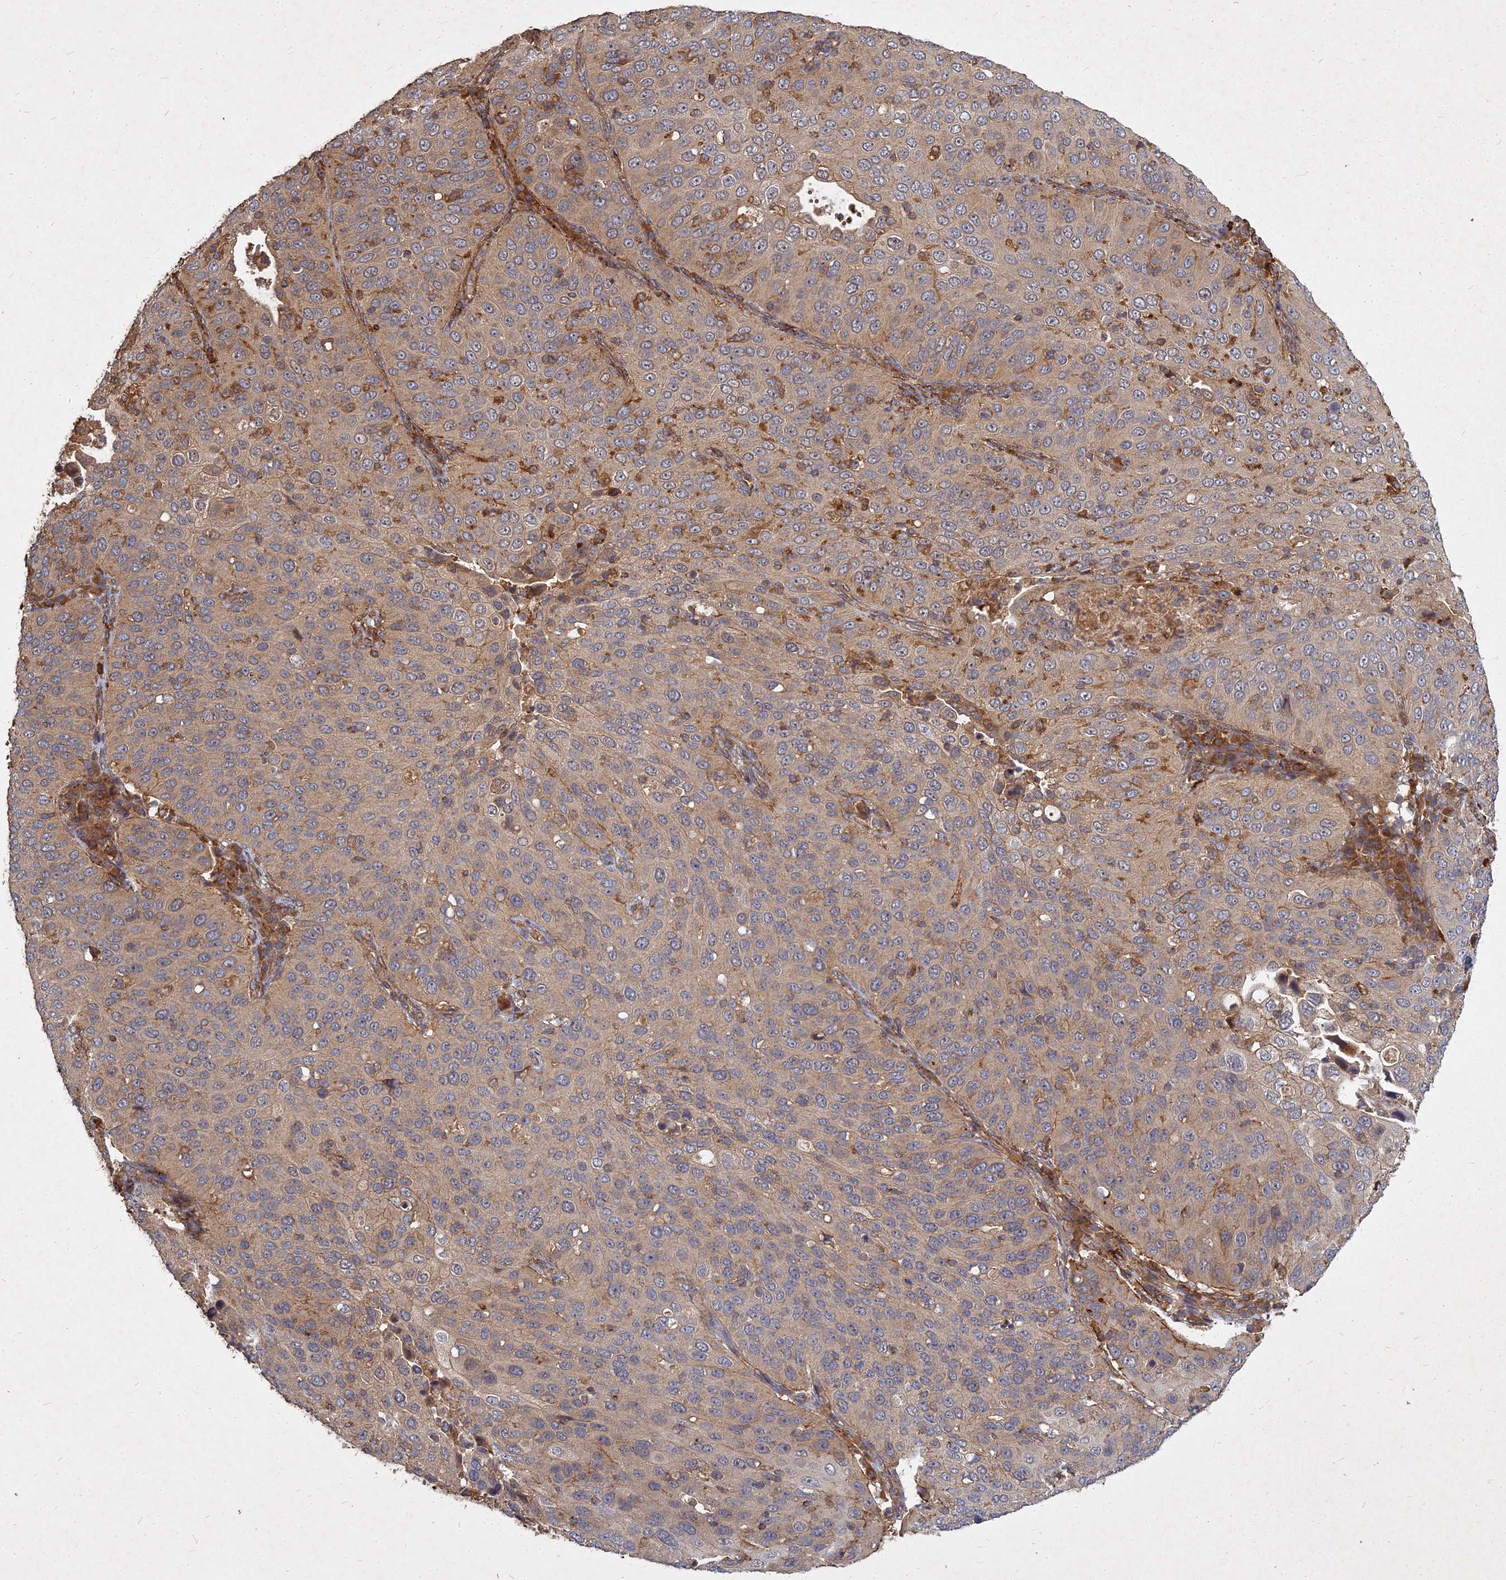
{"staining": {"intensity": "moderate", "quantity": "25%-75%", "location": "cytoplasmic/membranous"}, "tissue": "cervical cancer", "cell_type": "Tumor cells", "image_type": "cancer", "snomed": [{"axis": "morphology", "description": "Squamous cell carcinoma, NOS"}, {"axis": "topography", "description": "Cervix"}], "caption": "About 25%-75% of tumor cells in cervical cancer exhibit moderate cytoplasmic/membranous protein staining as visualized by brown immunohistochemical staining.", "gene": "UBE2W", "patient": {"sex": "female", "age": 36}}